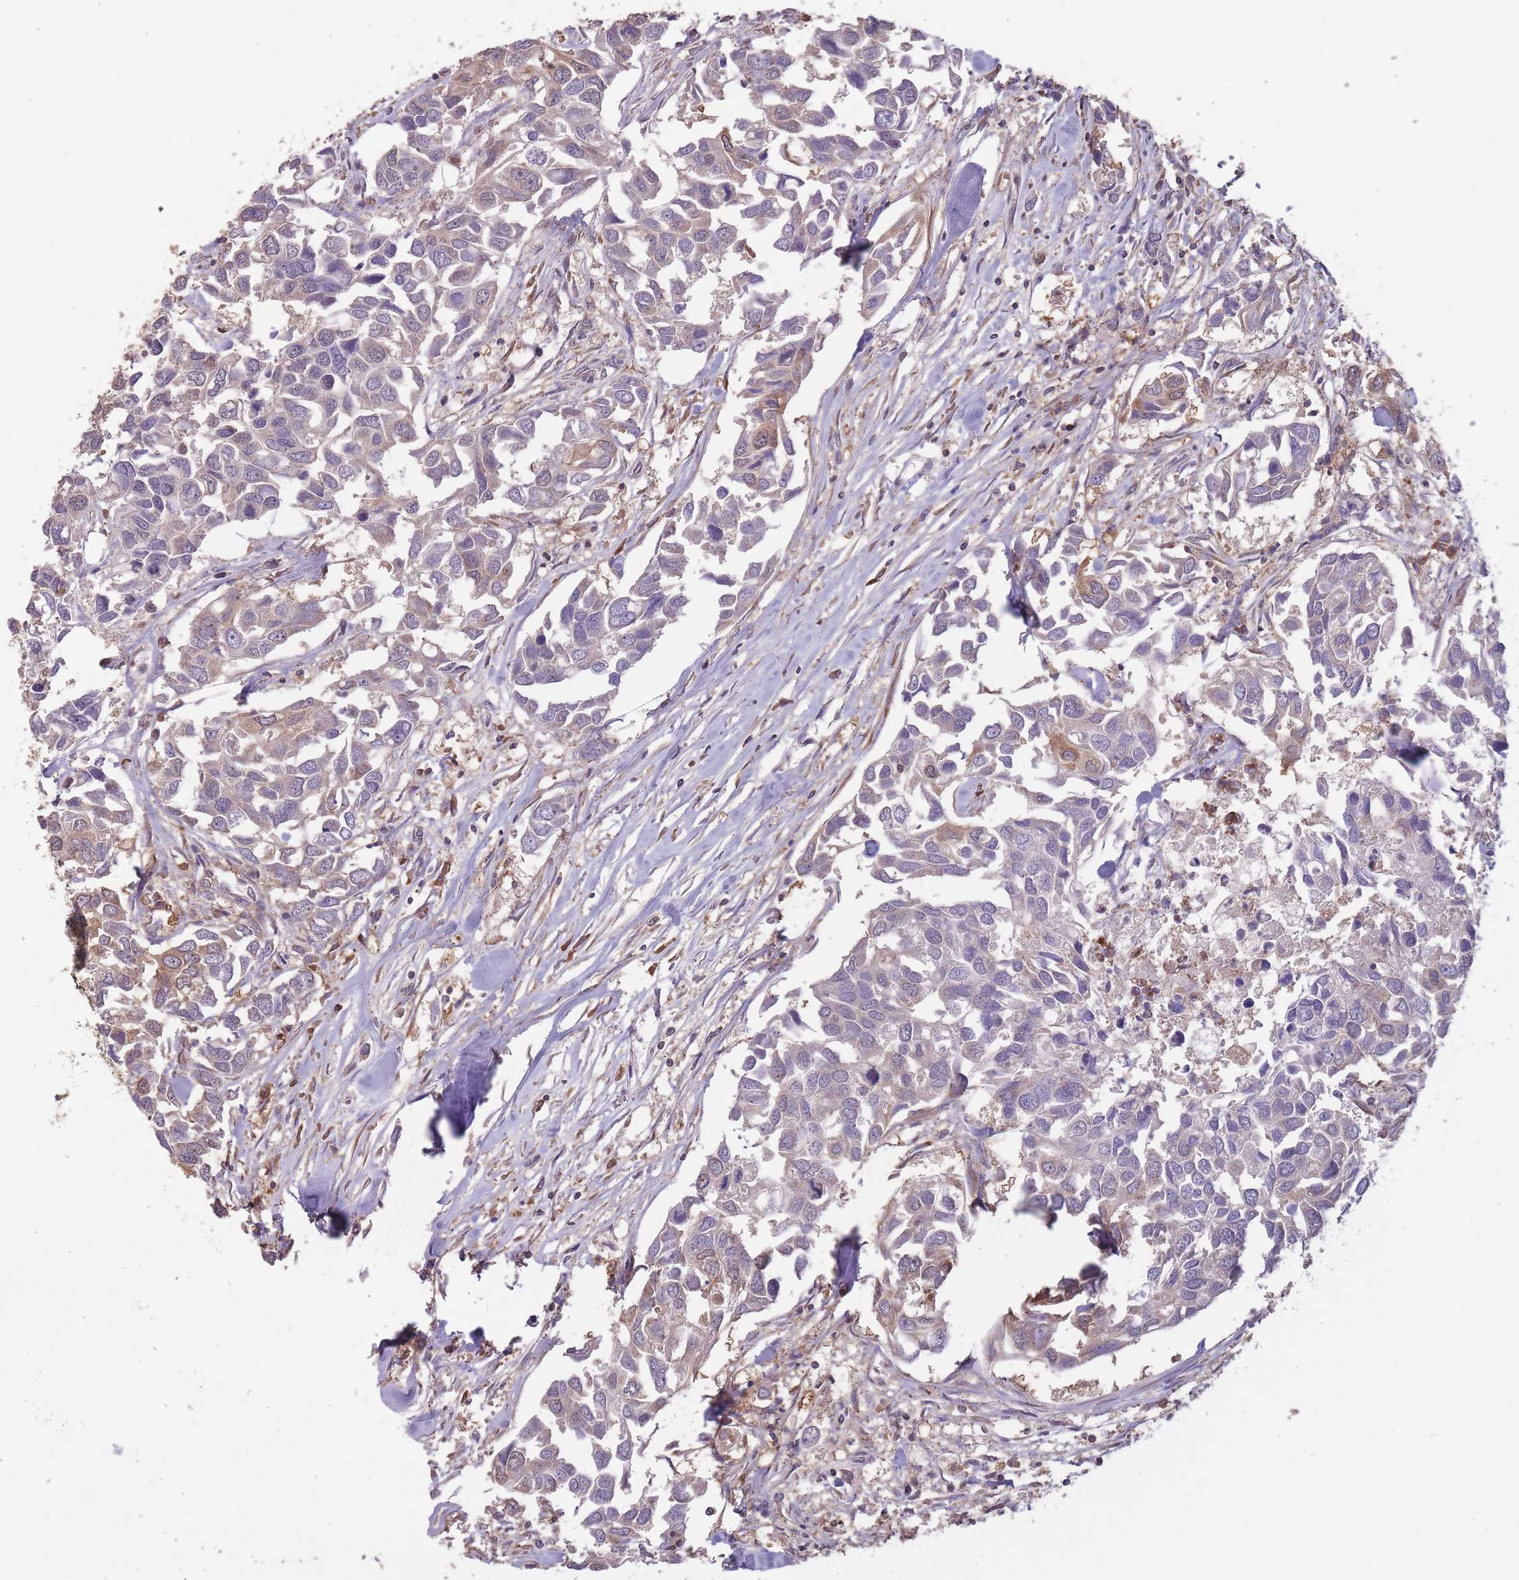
{"staining": {"intensity": "weak", "quantity": "<25%", "location": "cytoplasmic/membranous"}, "tissue": "breast cancer", "cell_type": "Tumor cells", "image_type": "cancer", "snomed": [{"axis": "morphology", "description": "Duct carcinoma"}, {"axis": "topography", "description": "Breast"}], "caption": "There is no significant staining in tumor cells of breast cancer (infiltrating ductal carcinoma).", "gene": "GMIP", "patient": {"sex": "female", "age": 83}}